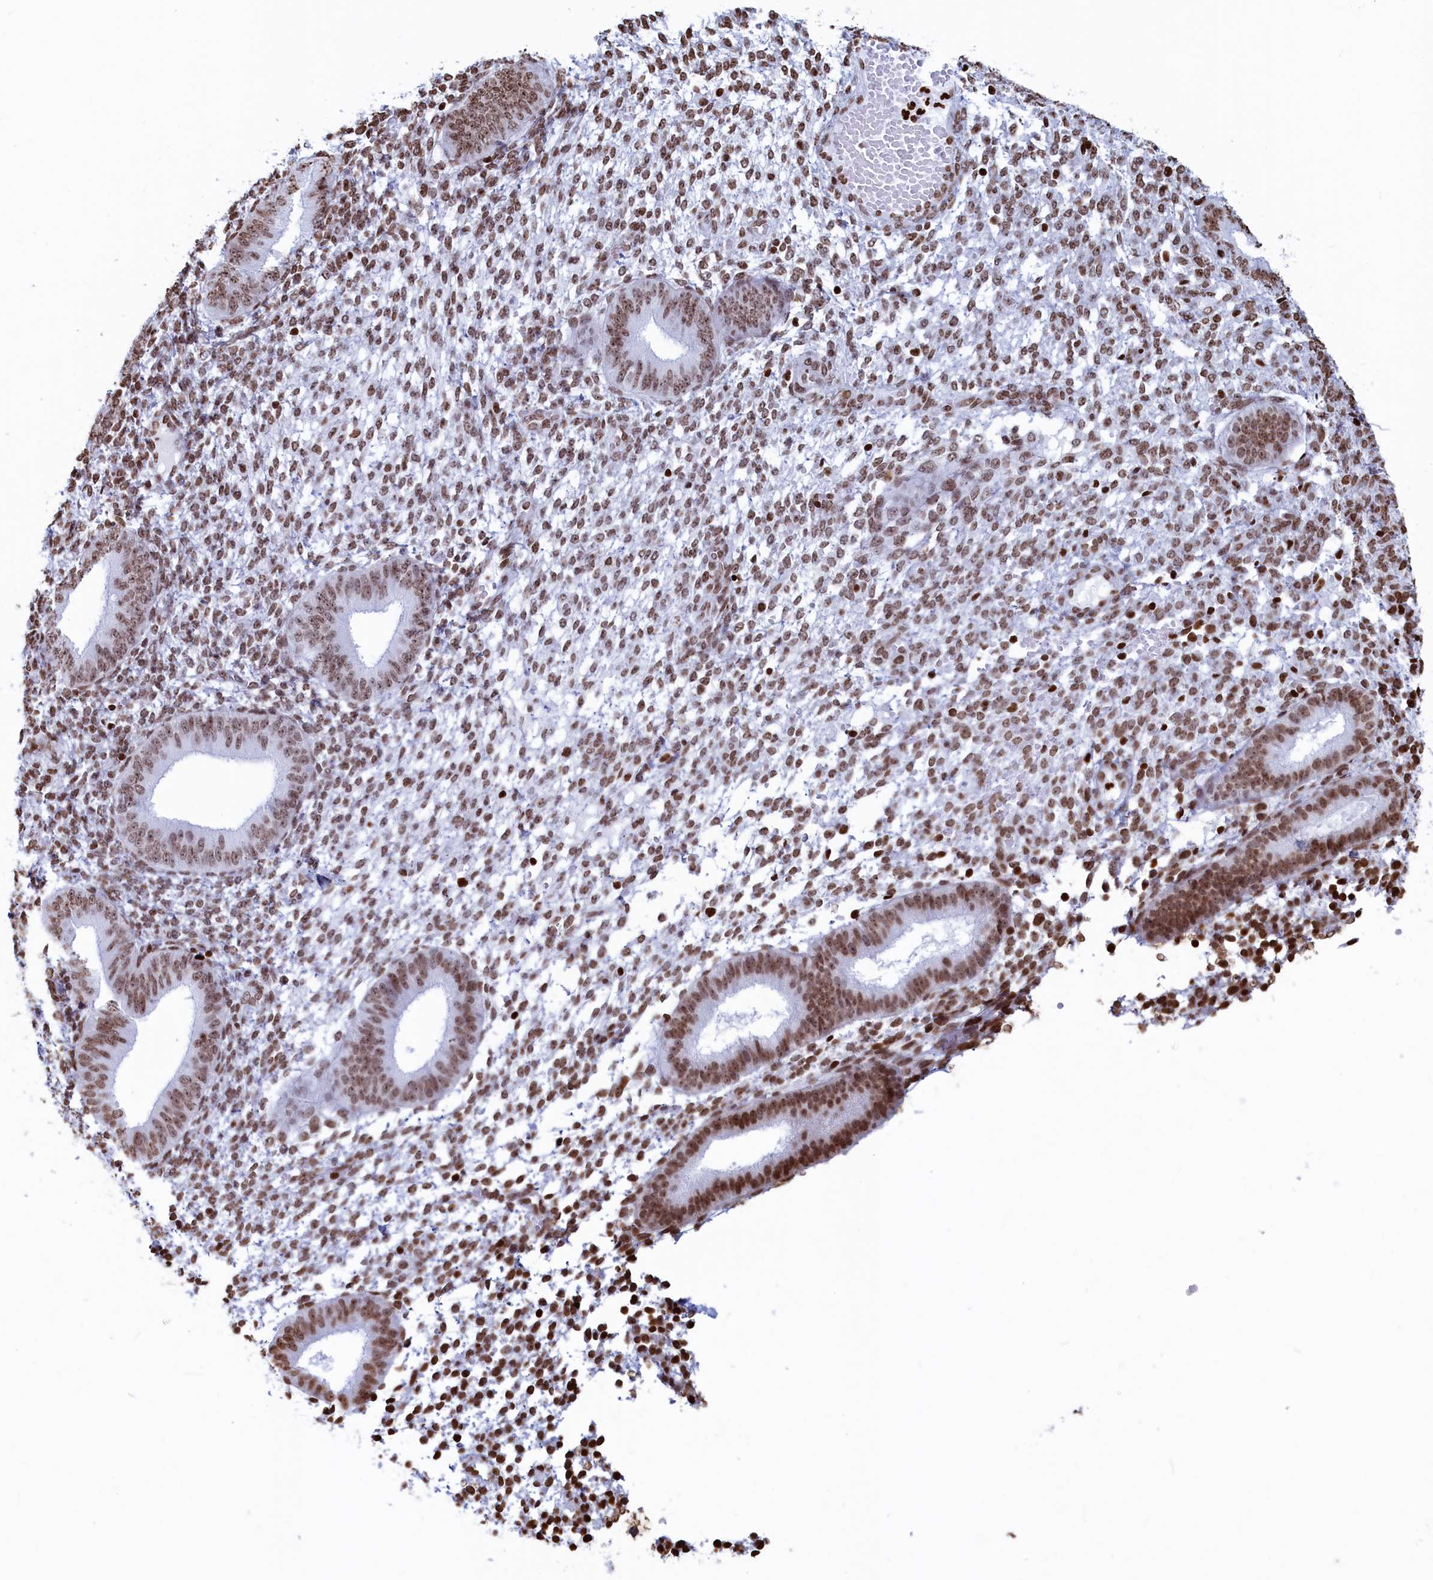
{"staining": {"intensity": "moderate", "quantity": ">75%", "location": "nuclear"}, "tissue": "endometrium", "cell_type": "Cells in endometrial stroma", "image_type": "normal", "snomed": [{"axis": "morphology", "description": "Normal tissue, NOS"}, {"axis": "topography", "description": "Endometrium"}], "caption": "A micrograph showing moderate nuclear positivity in about >75% of cells in endometrial stroma in benign endometrium, as visualized by brown immunohistochemical staining.", "gene": "APOBEC3A", "patient": {"sex": "female", "age": 49}}